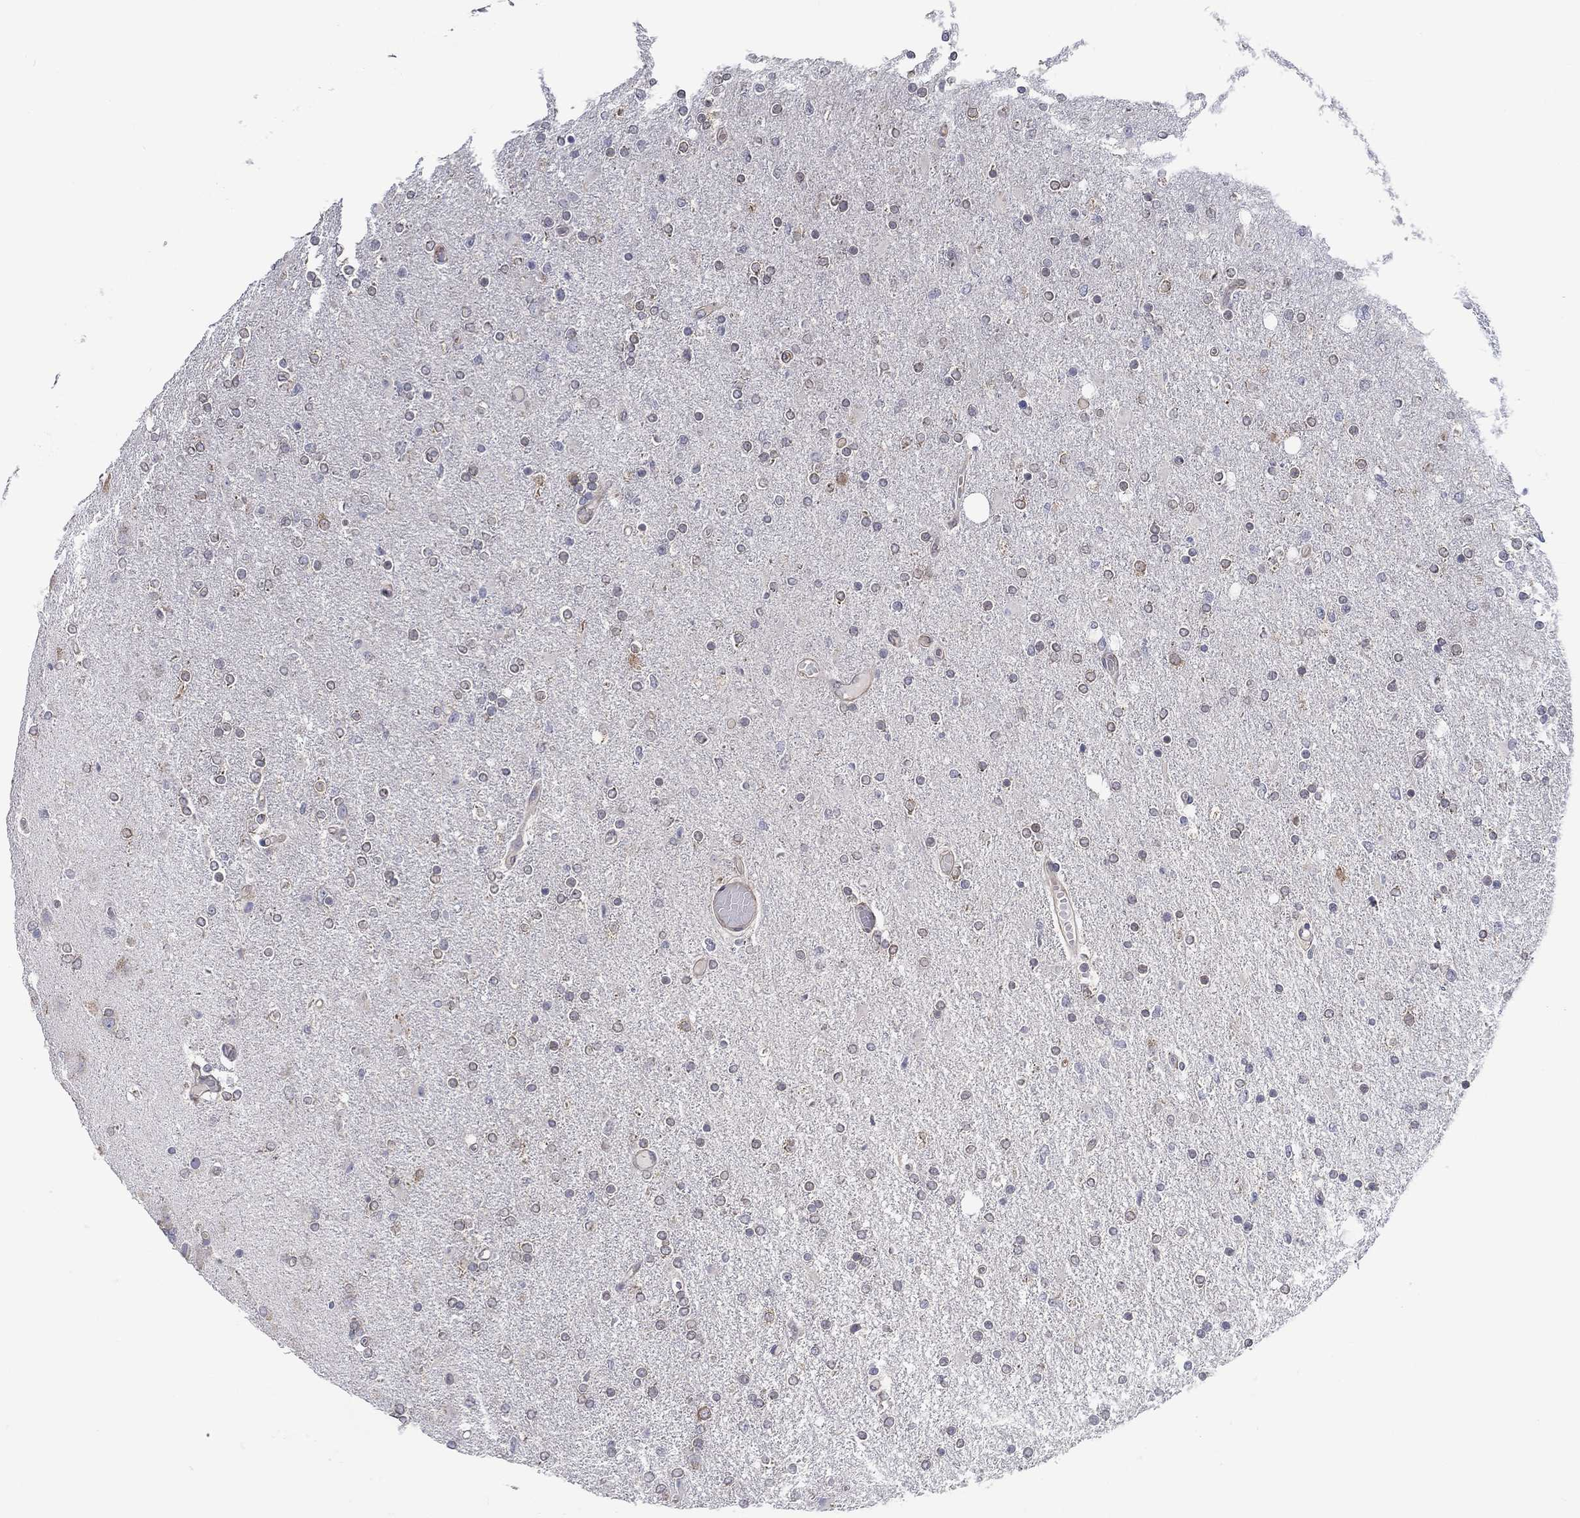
{"staining": {"intensity": "moderate", "quantity": "<25%", "location": "cytoplasmic/membranous"}, "tissue": "glioma", "cell_type": "Tumor cells", "image_type": "cancer", "snomed": [{"axis": "morphology", "description": "Glioma, malignant, High grade"}, {"axis": "topography", "description": "Cerebral cortex"}], "caption": "An IHC micrograph of tumor tissue is shown. Protein staining in brown labels moderate cytoplasmic/membranous positivity in glioma within tumor cells. (DAB (3,3'-diaminobenzidine) IHC with brightfield microscopy, high magnification).", "gene": "ERMP1", "patient": {"sex": "male", "age": 70}}